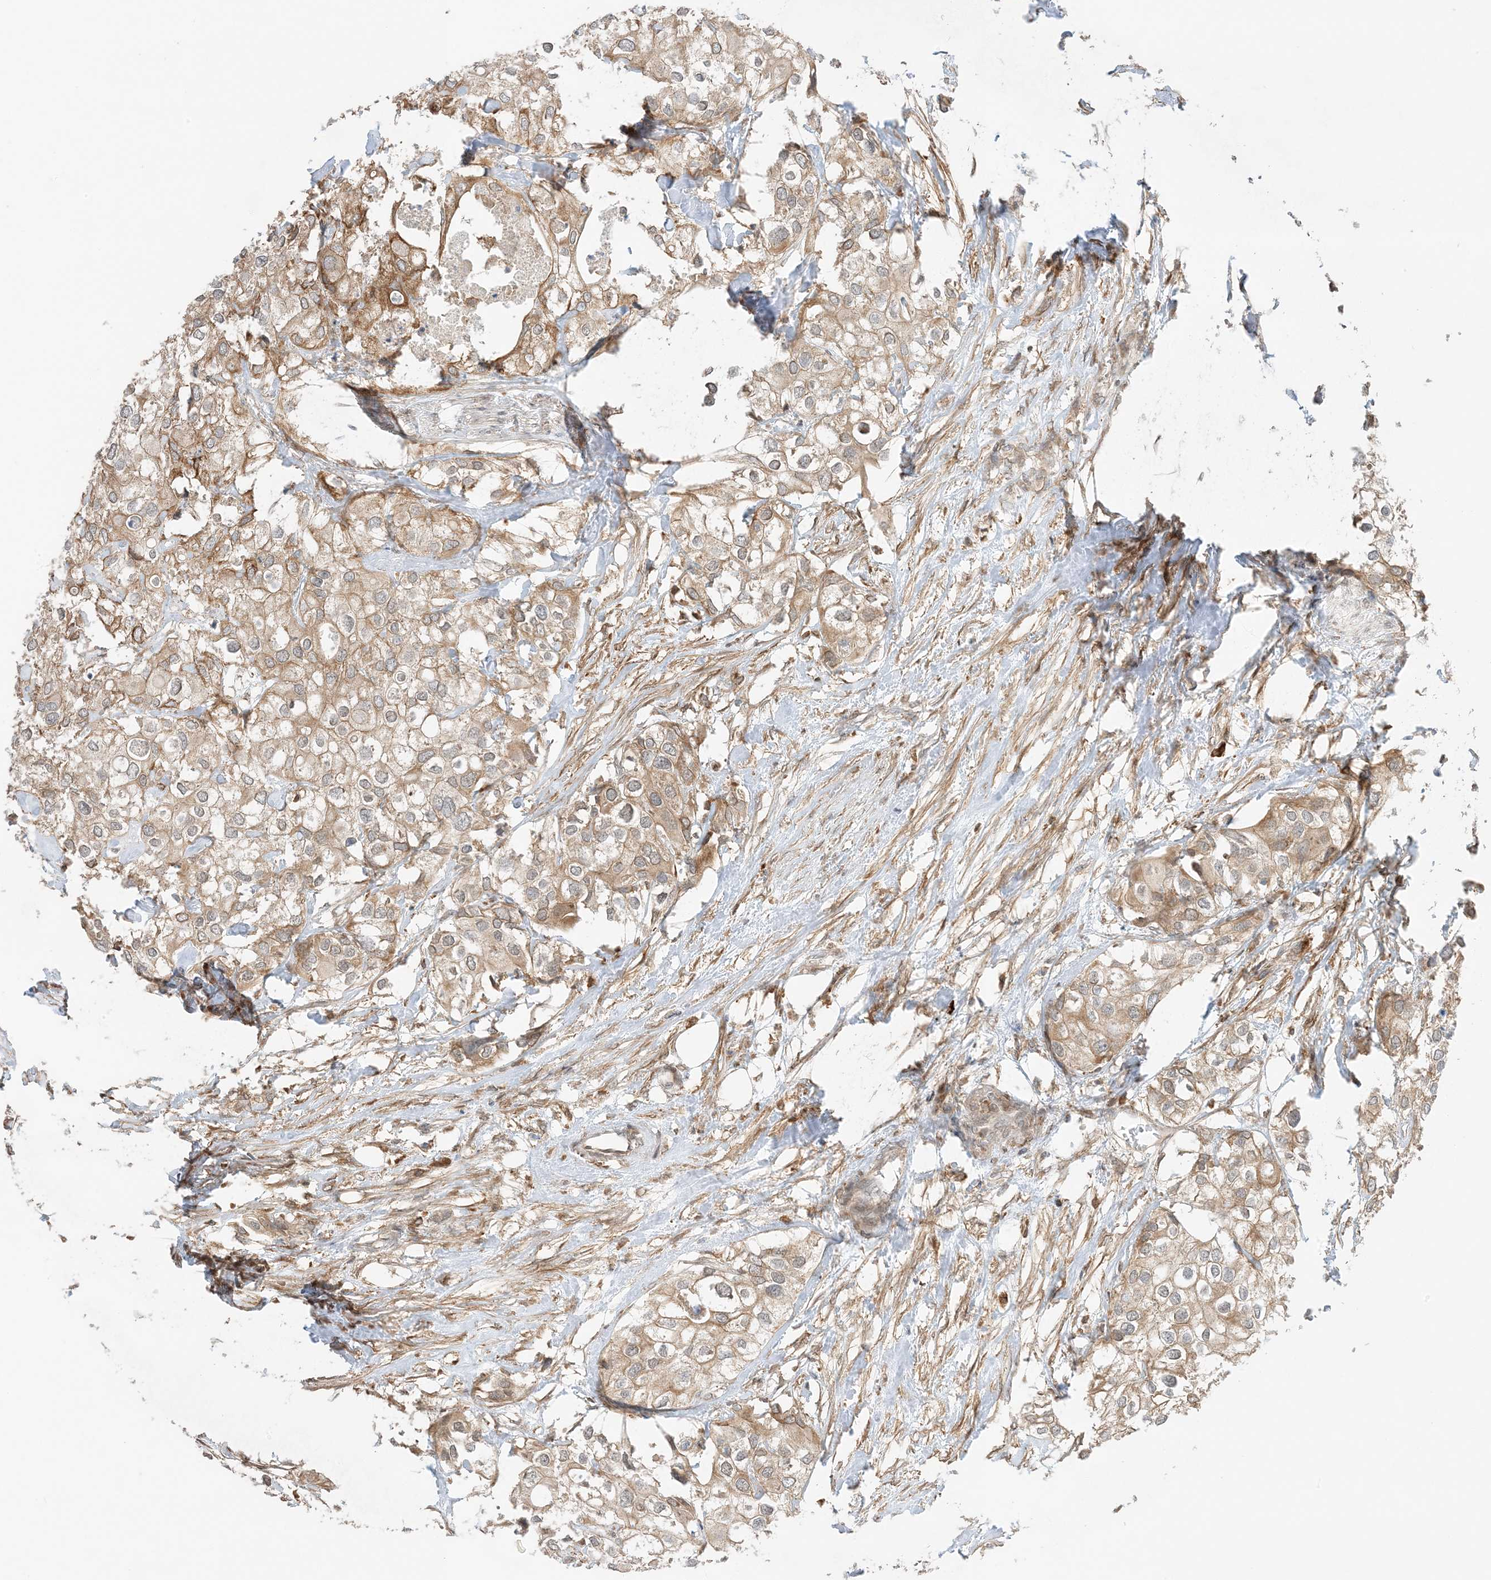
{"staining": {"intensity": "moderate", "quantity": ">75%", "location": "cytoplasmic/membranous"}, "tissue": "urothelial cancer", "cell_type": "Tumor cells", "image_type": "cancer", "snomed": [{"axis": "morphology", "description": "Urothelial carcinoma, High grade"}, {"axis": "topography", "description": "Urinary bladder"}], "caption": "This histopathology image shows immunohistochemistry staining of urothelial cancer, with medium moderate cytoplasmic/membranous staining in approximately >75% of tumor cells.", "gene": "SCARF2", "patient": {"sex": "male", "age": 64}}